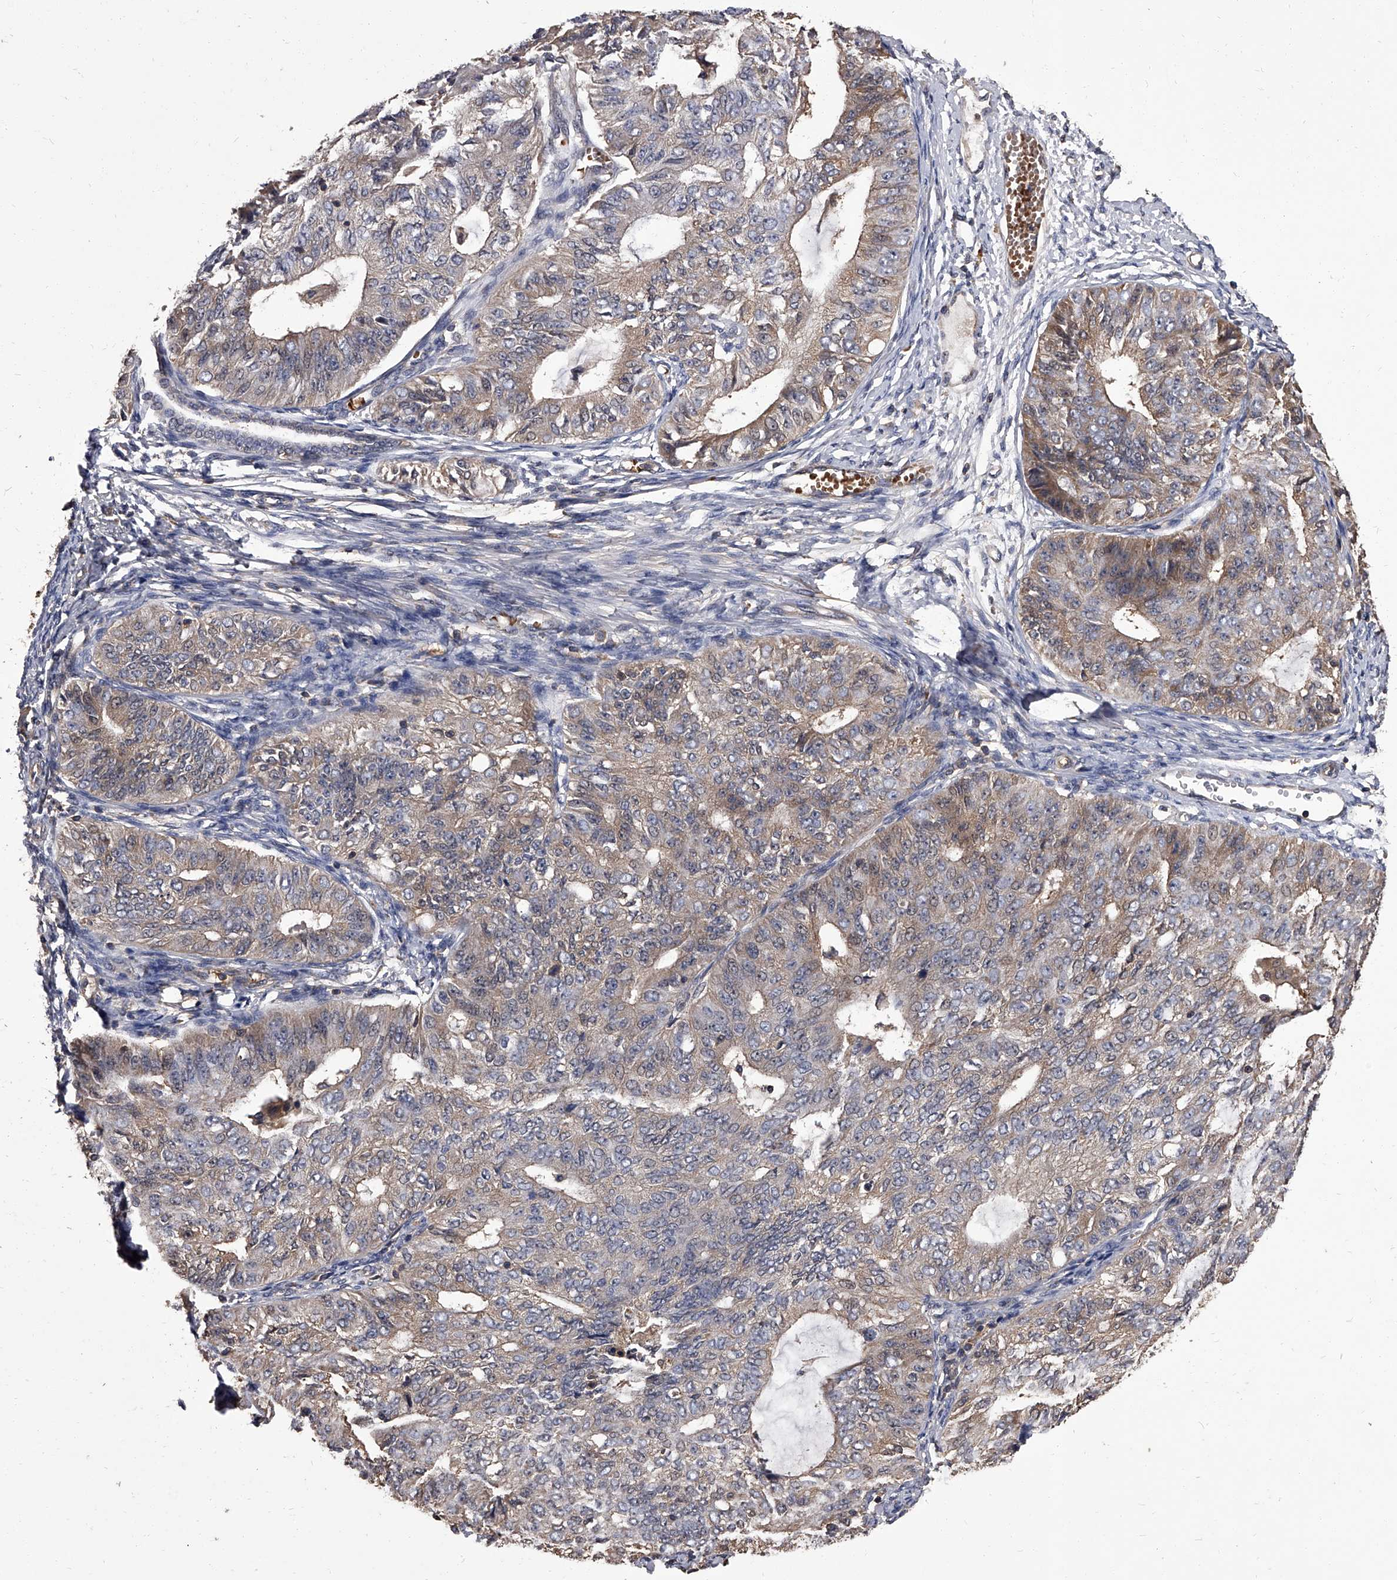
{"staining": {"intensity": "weak", "quantity": "25%-75%", "location": "cytoplasmic/membranous"}, "tissue": "endometrial cancer", "cell_type": "Tumor cells", "image_type": "cancer", "snomed": [{"axis": "morphology", "description": "Adenocarcinoma, NOS"}, {"axis": "topography", "description": "Endometrium"}], "caption": "High-magnification brightfield microscopy of endometrial adenocarcinoma stained with DAB (3,3'-diaminobenzidine) (brown) and counterstained with hematoxylin (blue). tumor cells exhibit weak cytoplasmic/membranous expression is seen in about25%-75% of cells. The staining is performed using DAB brown chromogen to label protein expression. The nuclei are counter-stained blue using hematoxylin.", "gene": "STK36", "patient": {"sex": "female", "age": 32}}